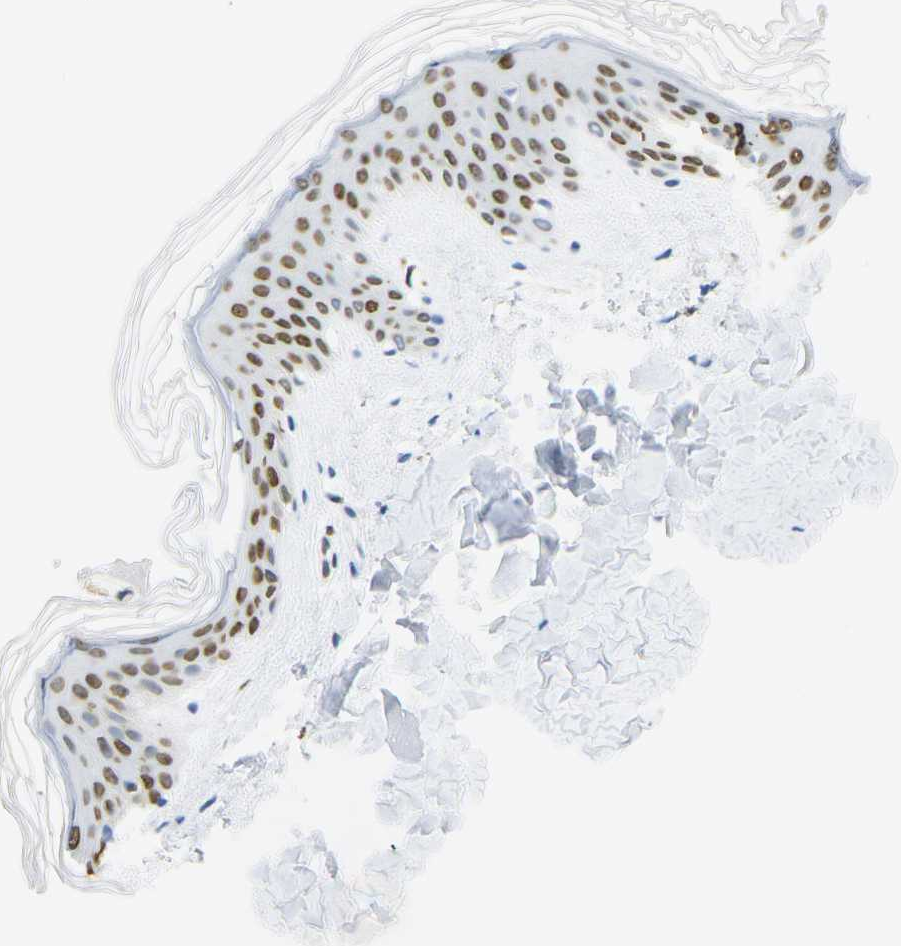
{"staining": {"intensity": "weak", "quantity": "<25%", "location": "nuclear"}, "tissue": "skin", "cell_type": "Fibroblasts", "image_type": "normal", "snomed": [{"axis": "morphology", "description": "Normal tissue, NOS"}, {"axis": "topography", "description": "Skin"}], "caption": "The micrograph reveals no staining of fibroblasts in unremarkable skin. The staining was performed using DAB to visualize the protein expression in brown, while the nuclei were stained in blue with hematoxylin (Magnification: 20x).", "gene": "DRAXIN", "patient": {"sex": "female", "age": 41}}